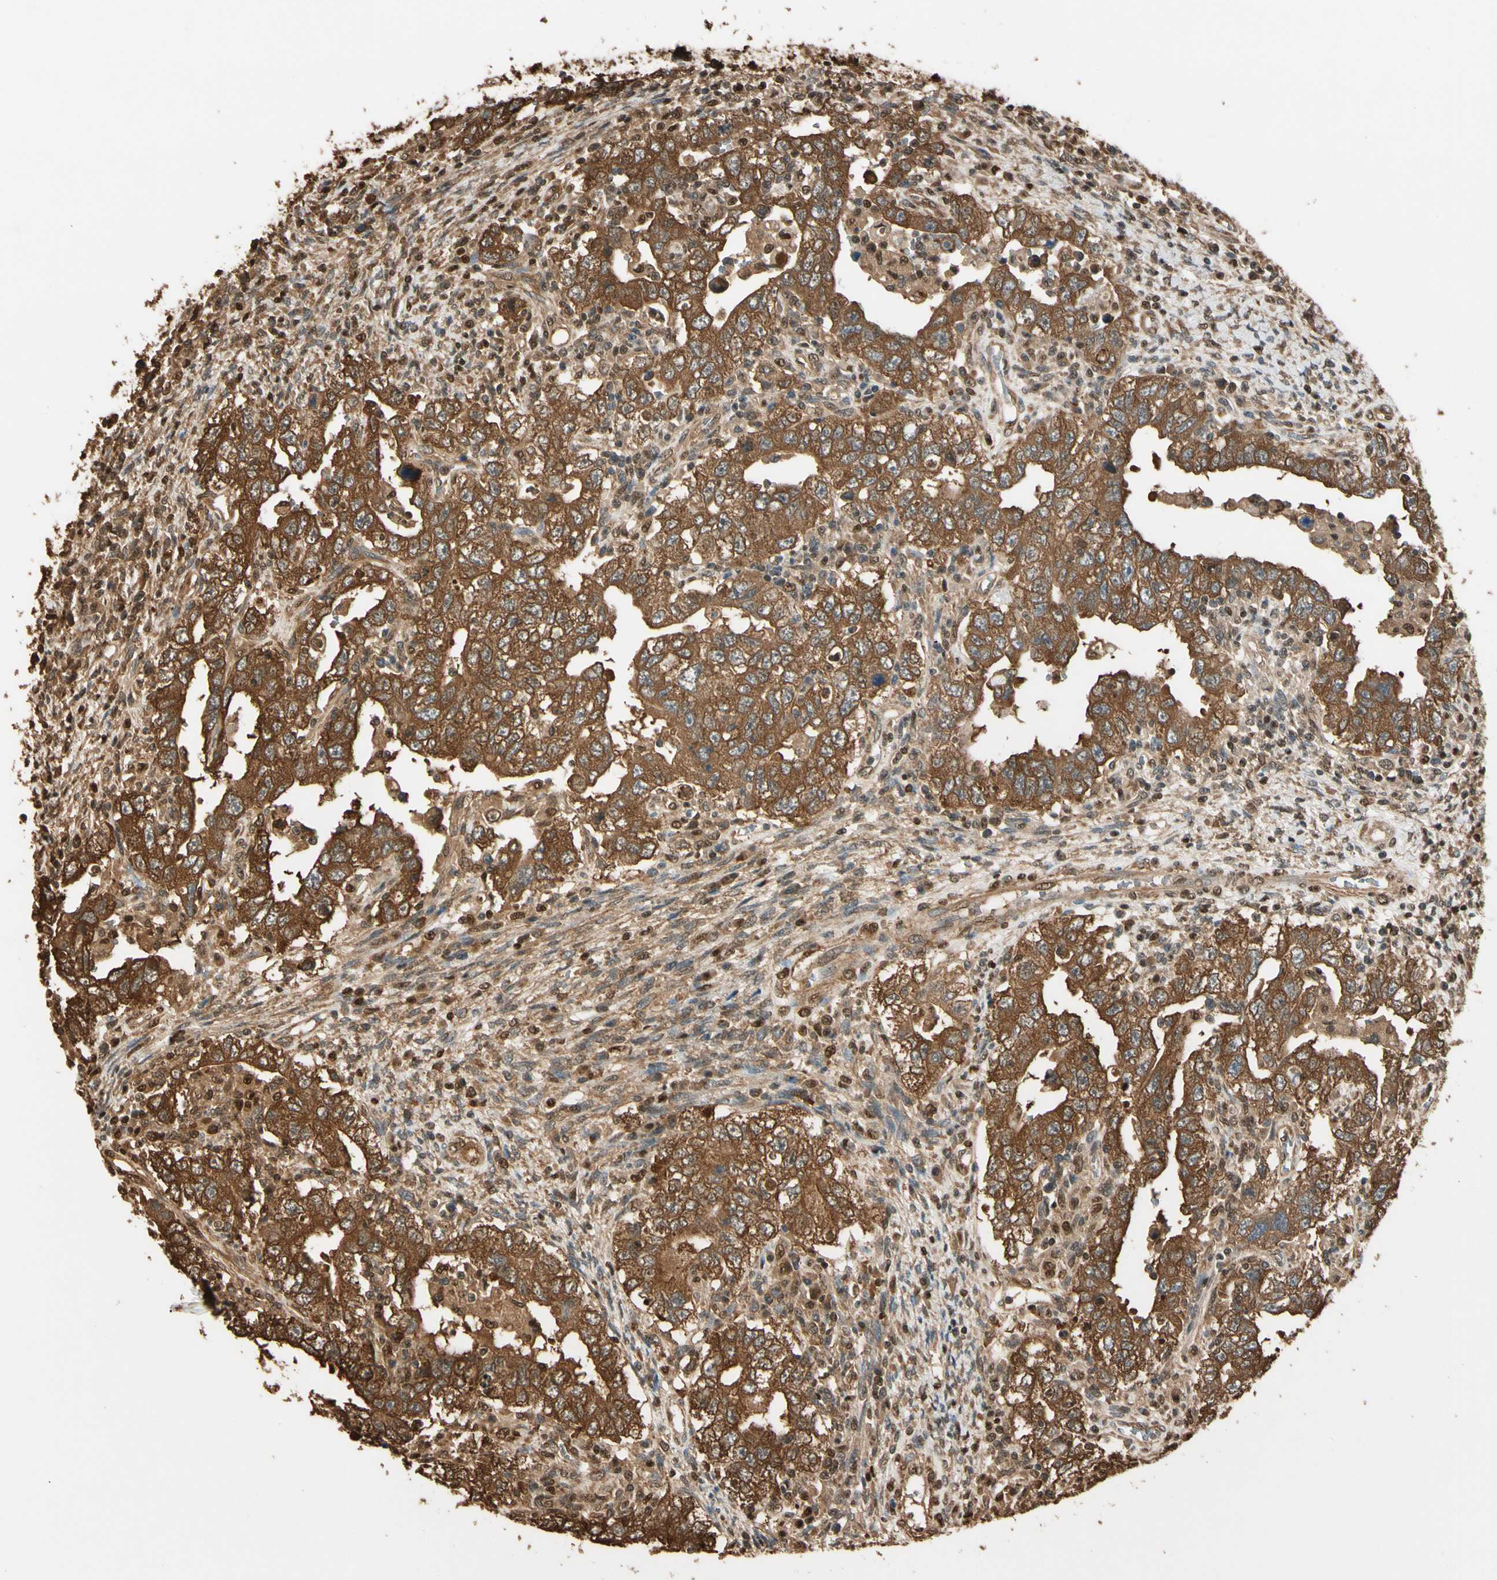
{"staining": {"intensity": "strong", "quantity": ">75%", "location": "cytoplasmic/membranous"}, "tissue": "testis cancer", "cell_type": "Tumor cells", "image_type": "cancer", "snomed": [{"axis": "morphology", "description": "Carcinoma, Embryonal, NOS"}, {"axis": "topography", "description": "Testis"}], "caption": "There is high levels of strong cytoplasmic/membranous staining in tumor cells of testis cancer, as demonstrated by immunohistochemical staining (brown color).", "gene": "PNCK", "patient": {"sex": "male", "age": 26}}